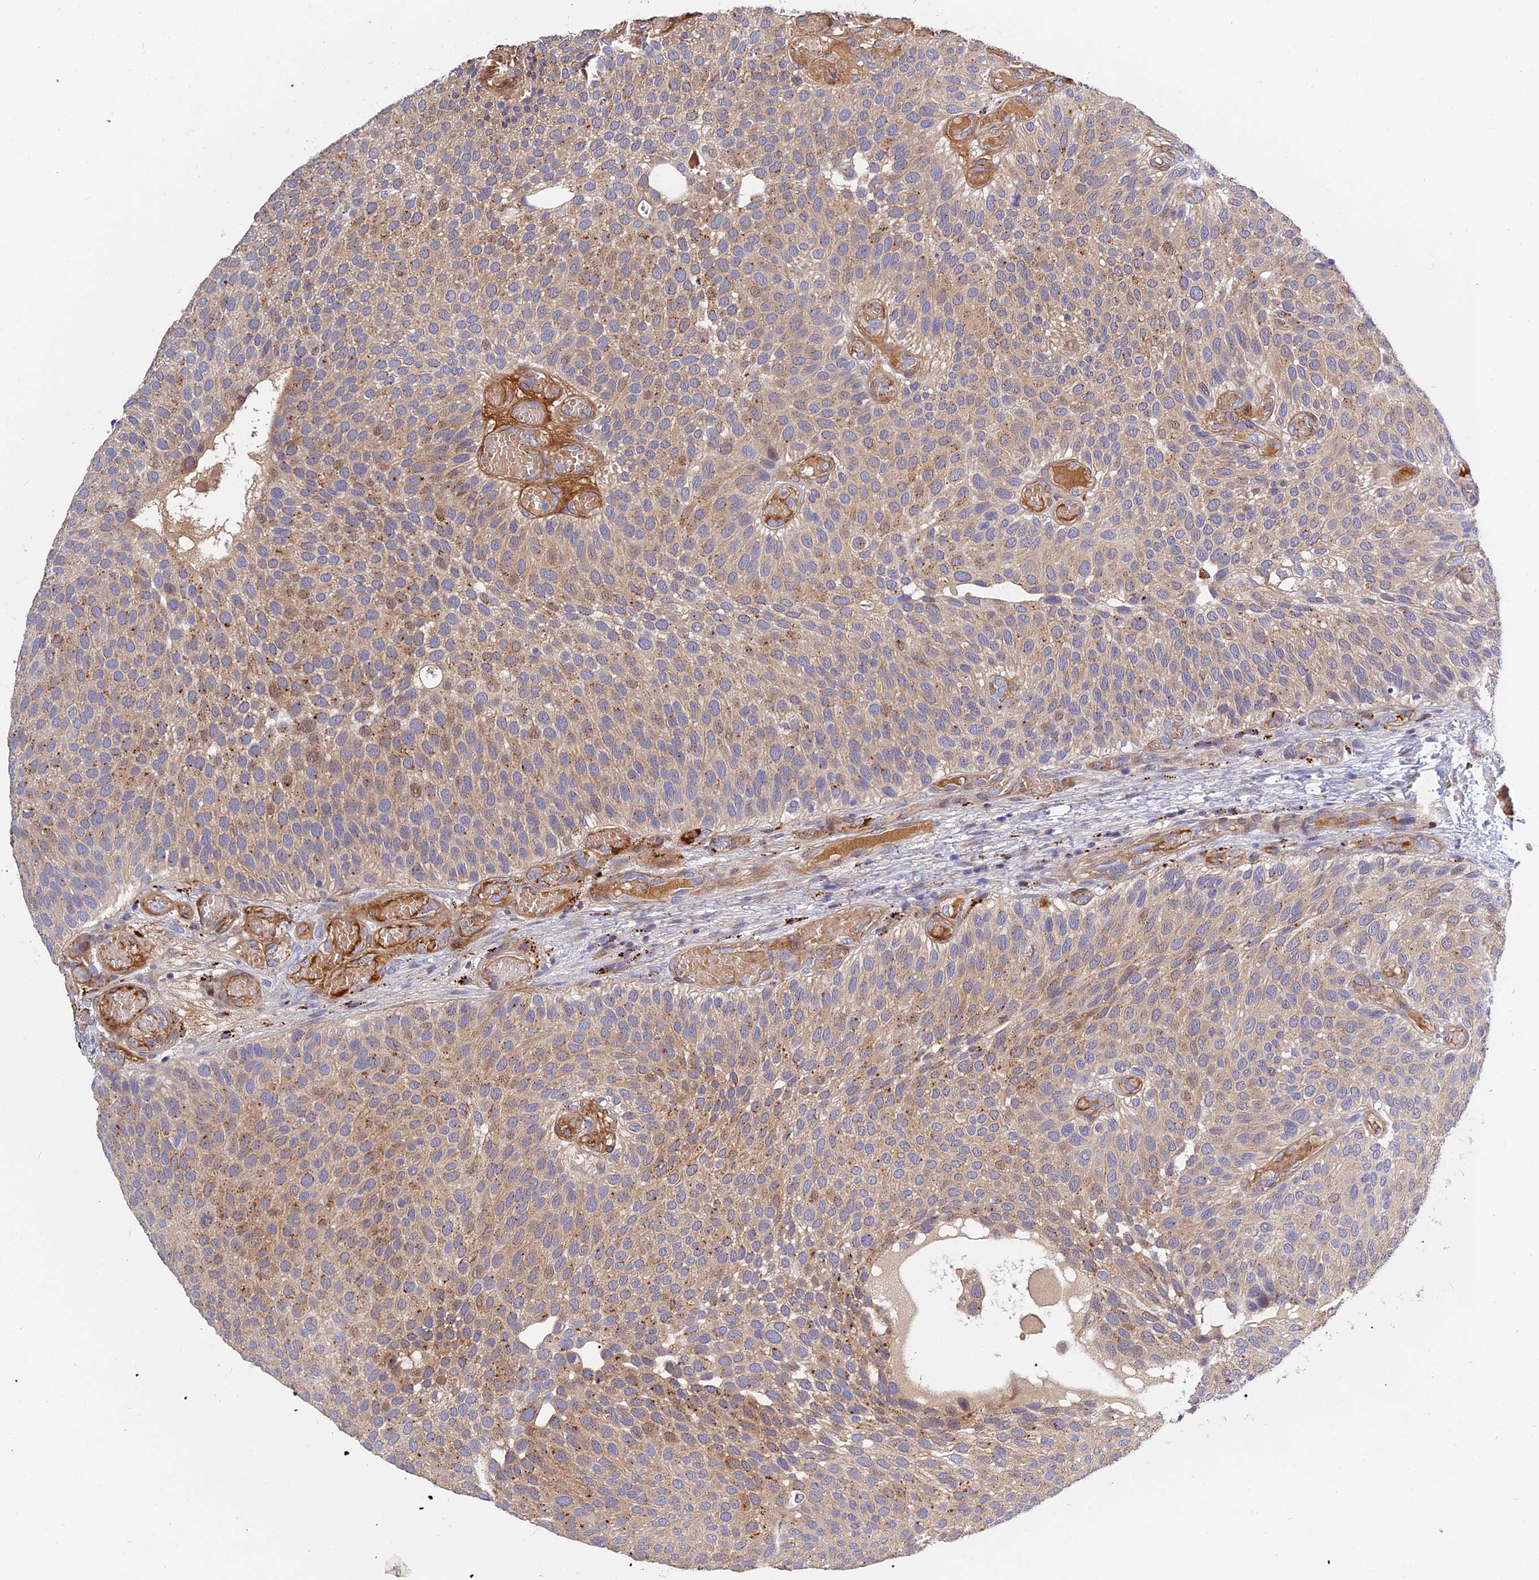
{"staining": {"intensity": "moderate", "quantity": ">75%", "location": "cytoplasmic/membranous"}, "tissue": "urothelial cancer", "cell_type": "Tumor cells", "image_type": "cancer", "snomed": [{"axis": "morphology", "description": "Urothelial carcinoma, Low grade"}, {"axis": "topography", "description": "Urinary bladder"}], "caption": "Urothelial carcinoma (low-grade) stained with DAB immunohistochemistry demonstrates medium levels of moderate cytoplasmic/membranous expression in approximately >75% of tumor cells. Immunohistochemistry stains the protein in brown and the nuclei are stained blue.", "gene": "MRPL35", "patient": {"sex": "male", "age": 89}}